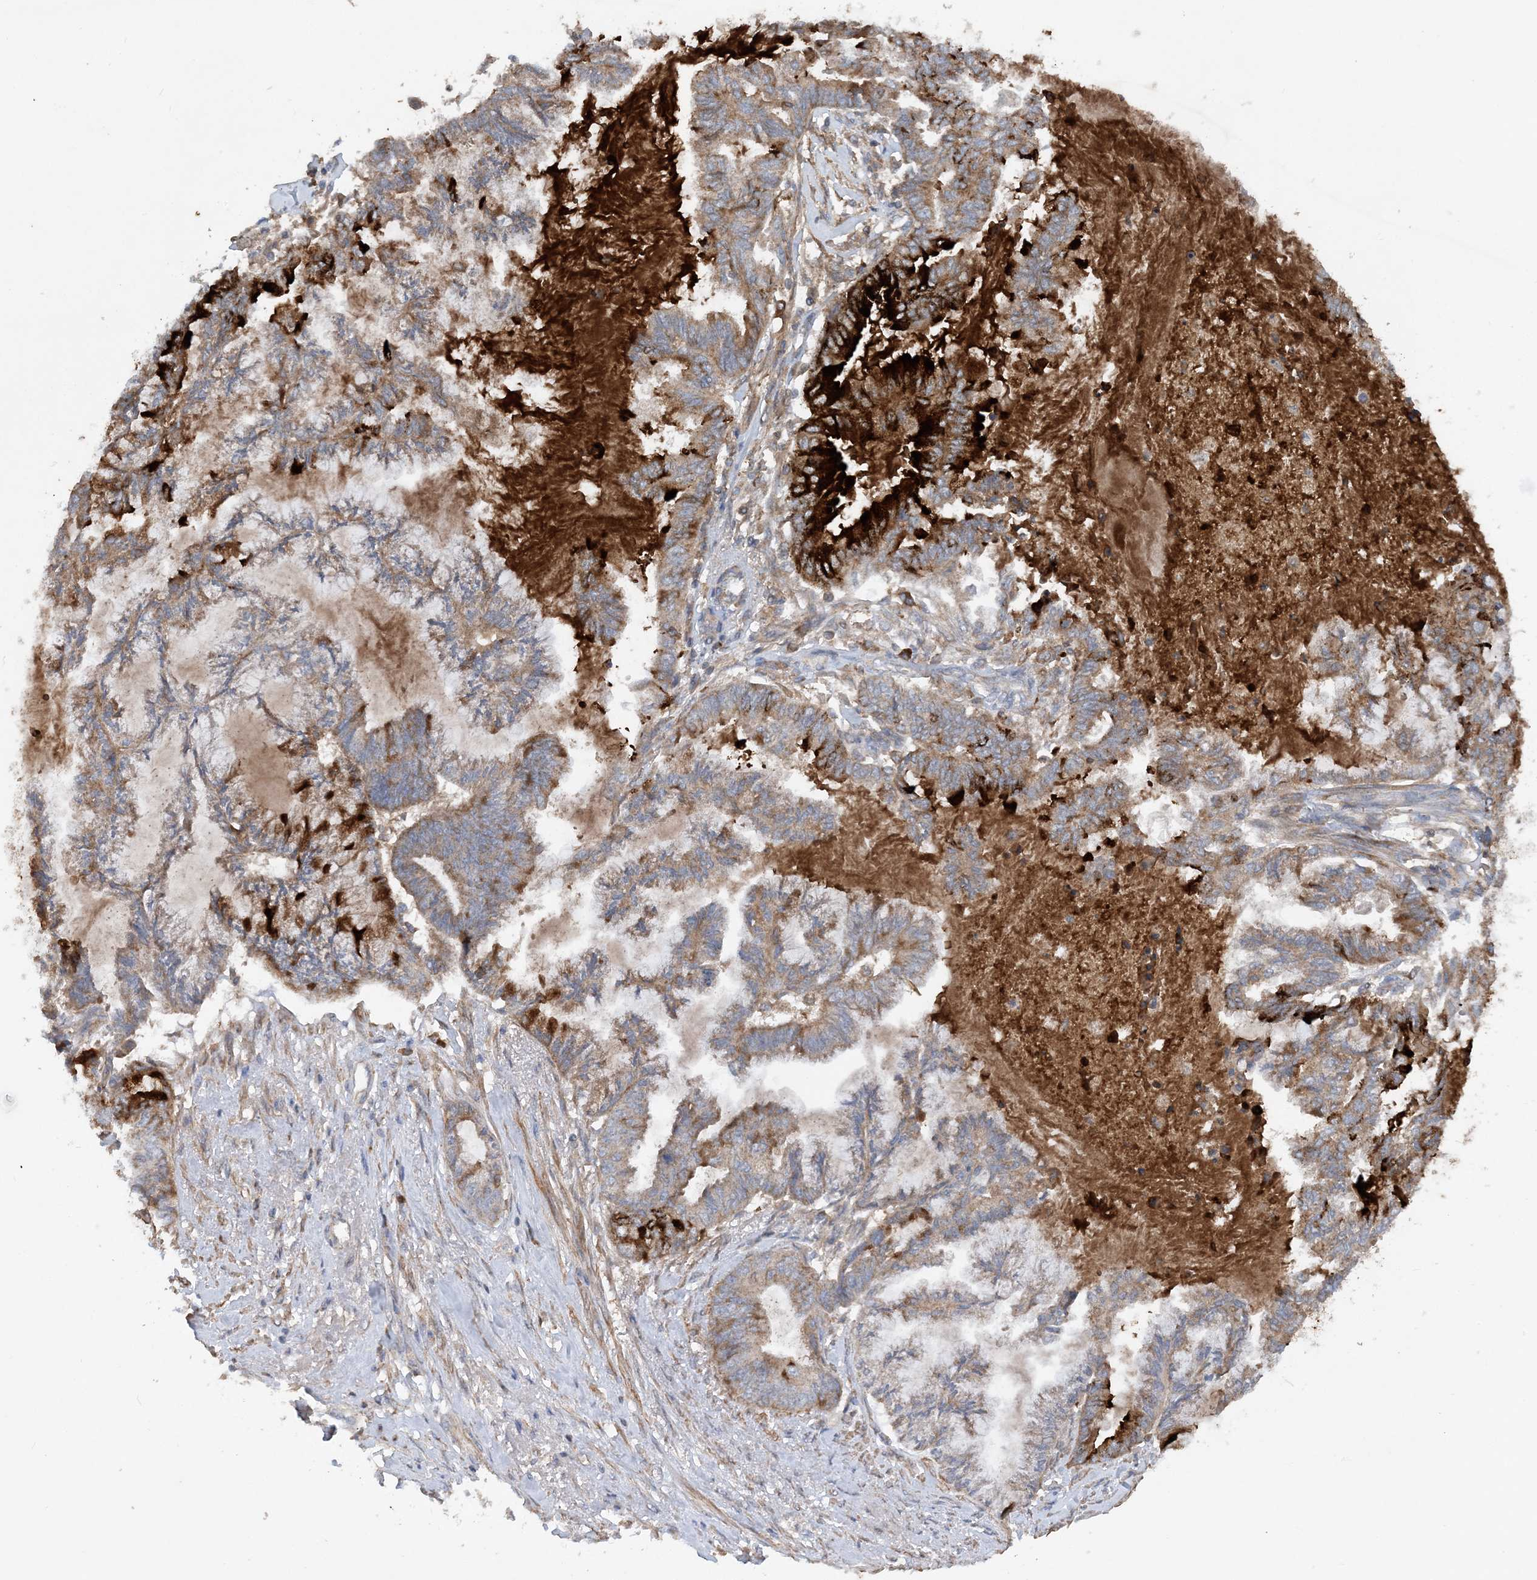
{"staining": {"intensity": "moderate", "quantity": ">75%", "location": "cytoplasmic/membranous"}, "tissue": "endometrial cancer", "cell_type": "Tumor cells", "image_type": "cancer", "snomed": [{"axis": "morphology", "description": "Adenocarcinoma, NOS"}, {"axis": "topography", "description": "Endometrium"}], "caption": "Protein staining exhibits moderate cytoplasmic/membranous staining in approximately >75% of tumor cells in endometrial adenocarcinoma.", "gene": "STK19", "patient": {"sex": "female", "age": 86}}